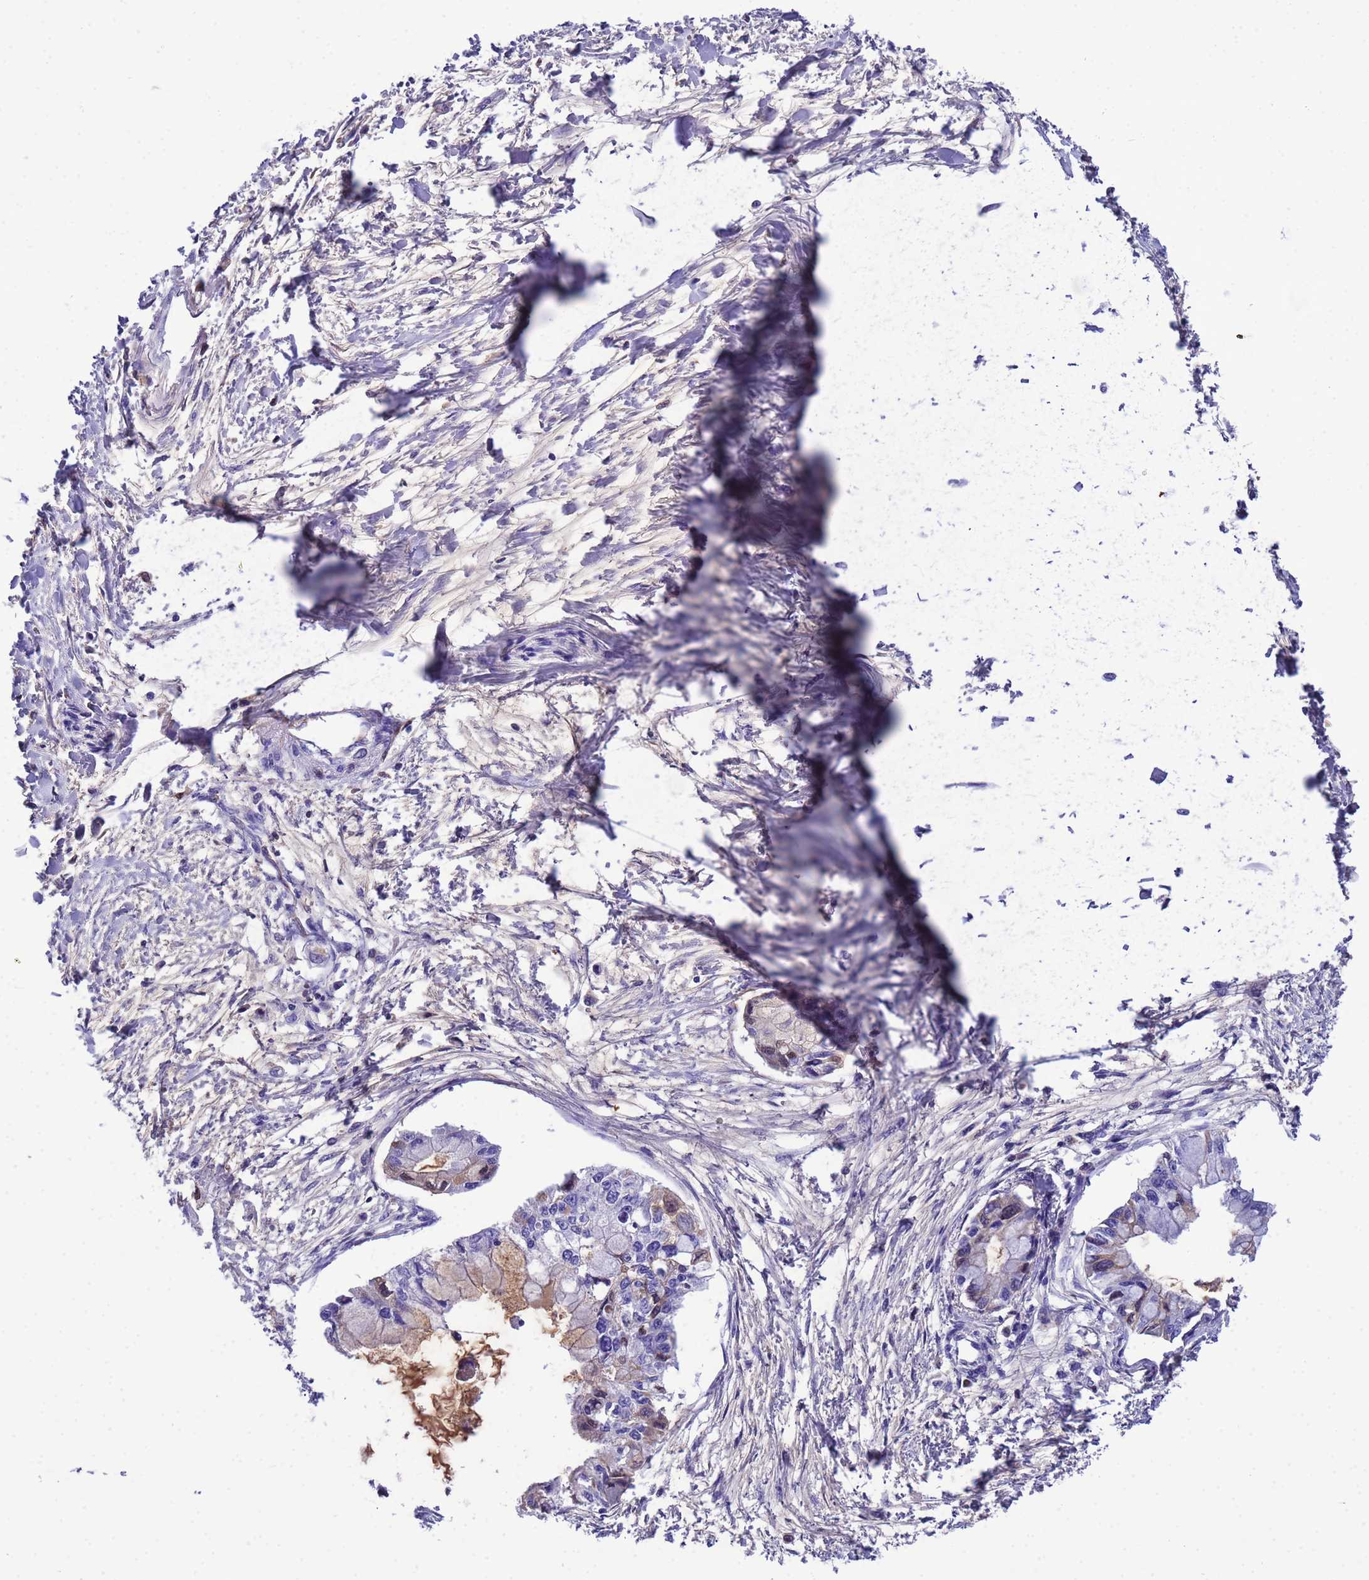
{"staining": {"intensity": "moderate", "quantity": "25%-75%", "location": "cytoplasmic/membranous,nuclear"}, "tissue": "pancreatic cancer", "cell_type": "Tumor cells", "image_type": "cancer", "snomed": [{"axis": "morphology", "description": "Adenocarcinoma, NOS"}, {"axis": "topography", "description": "Pancreas"}], "caption": "DAB immunohistochemical staining of pancreatic adenocarcinoma demonstrates moderate cytoplasmic/membranous and nuclear protein staining in approximately 25%-75% of tumor cells.", "gene": "H1-7", "patient": {"sex": "male", "age": 48}}